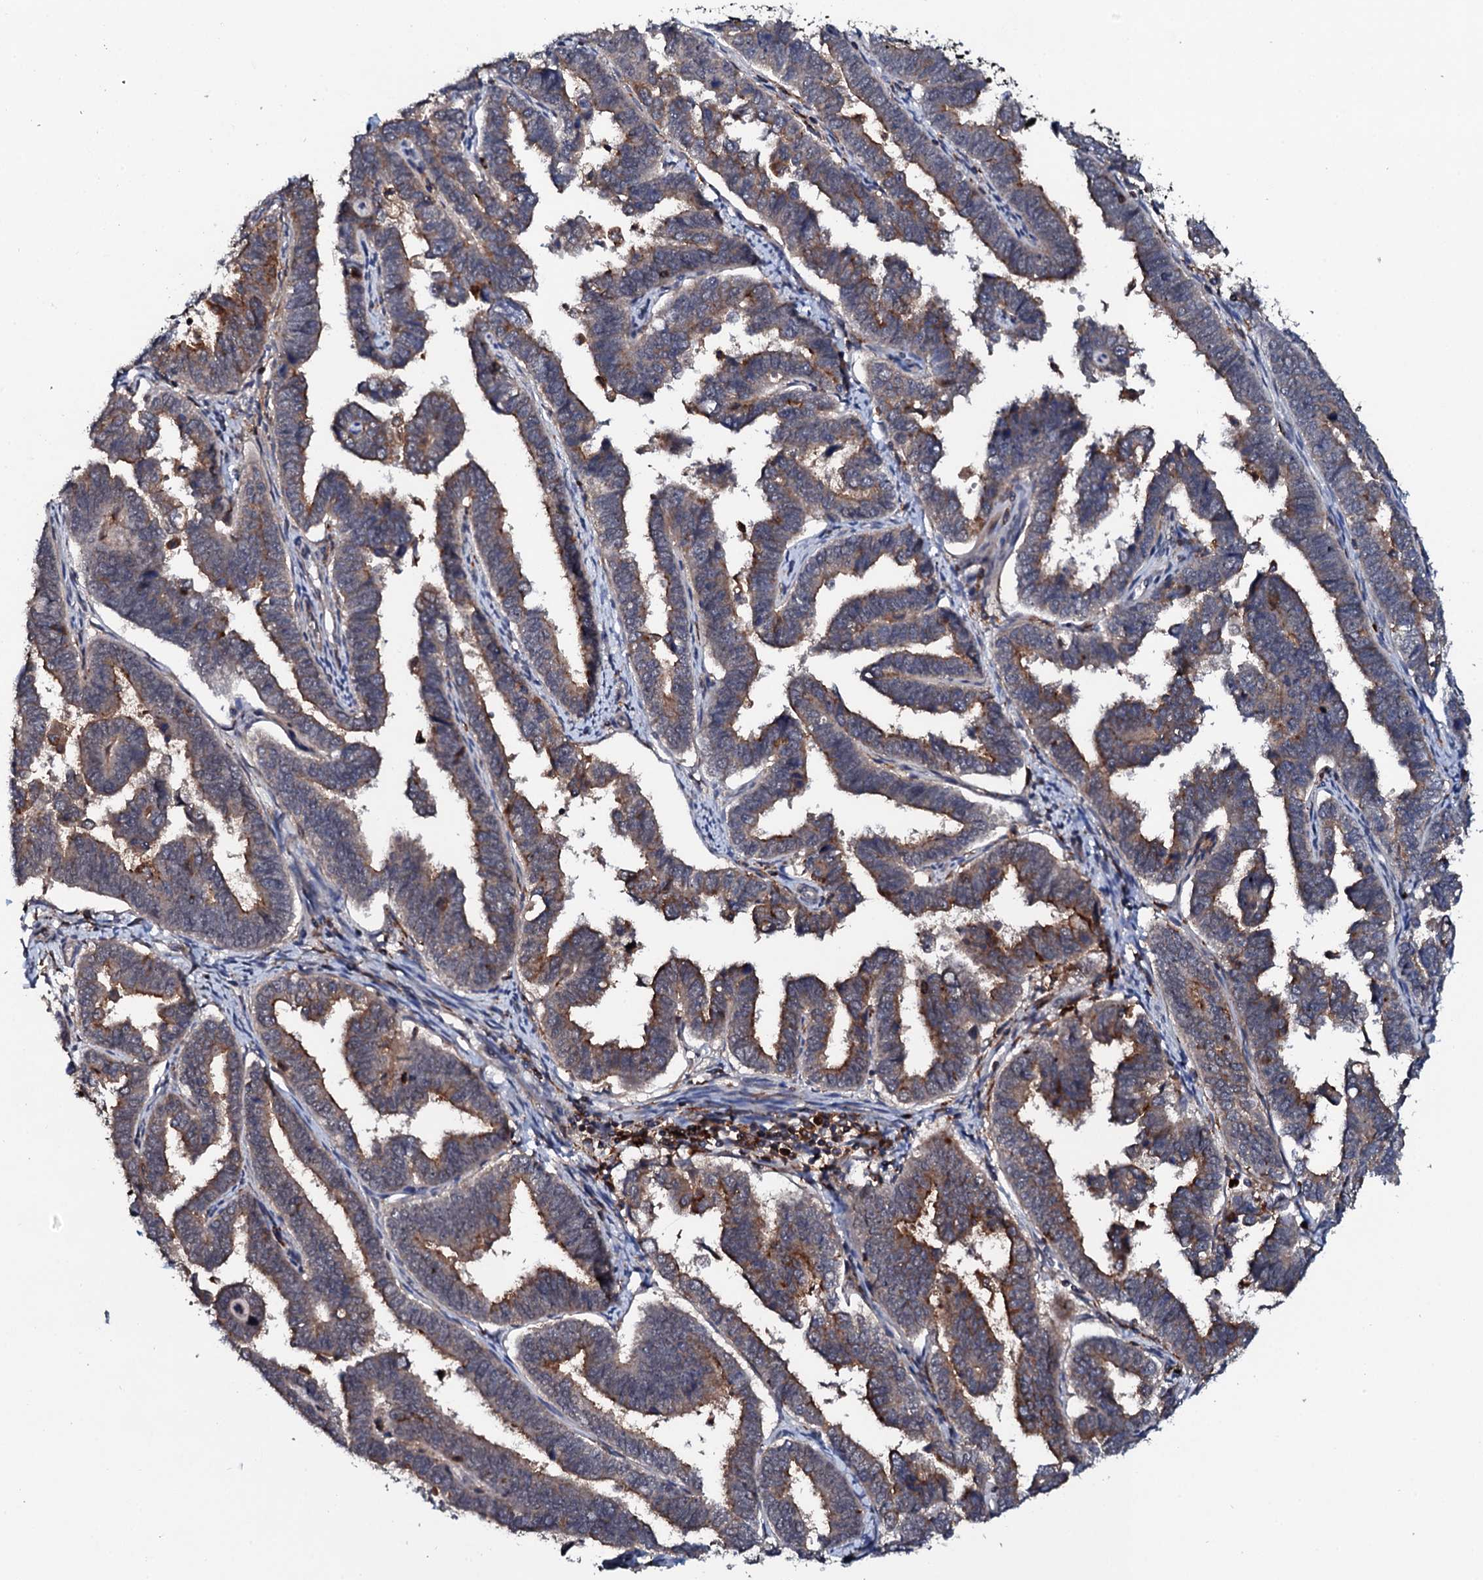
{"staining": {"intensity": "moderate", "quantity": "25%-75%", "location": "cytoplasmic/membranous"}, "tissue": "endometrial cancer", "cell_type": "Tumor cells", "image_type": "cancer", "snomed": [{"axis": "morphology", "description": "Adenocarcinoma, NOS"}, {"axis": "topography", "description": "Endometrium"}], "caption": "This histopathology image reveals immunohistochemistry staining of human adenocarcinoma (endometrial), with medium moderate cytoplasmic/membranous positivity in approximately 25%-75% of tumor cells.", "gene": "VAMP8", "patient": {"sex": "female", "age": 75}}